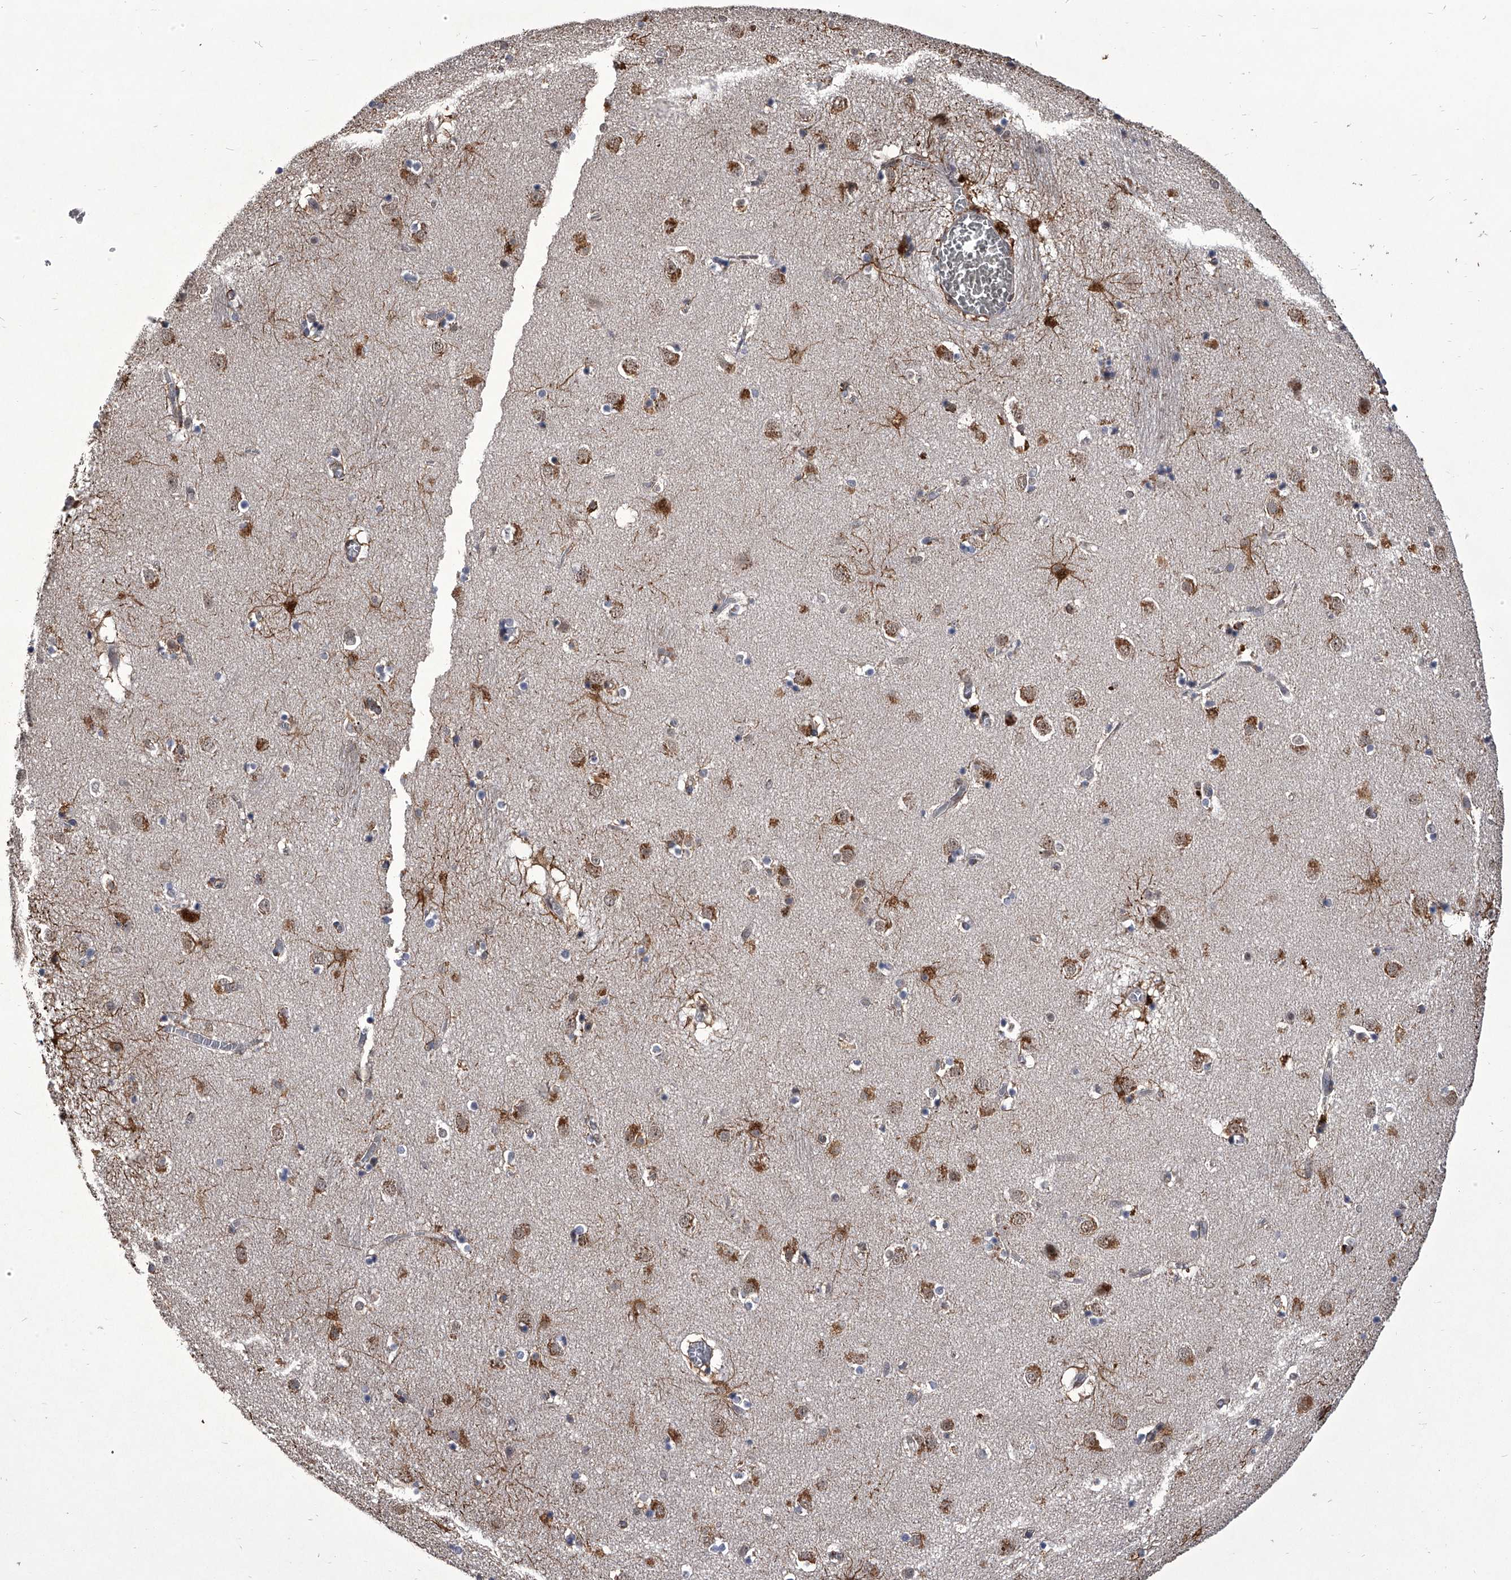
{"staining": {"intensity": "moderate", "quantity": "<25%", "location": "cytoplasmic/membranous"}, "tissue": "caudate", "cell_type": "Glial cells", "image_type": "normal", "snomed": [{"axis": "morphology", "description": "Normal tissue, NOS"}, {"axis": "topography", "description": "Lateral ventricle wall"}], "caption": "Brown immunohistochemical staining in unremarkable human caudate shows moderate cytoplasmic/membranous staining in approximately <25% of glial cells.", "gene": "CMTR1", "patient": {"sex": "male", "age": 70}}